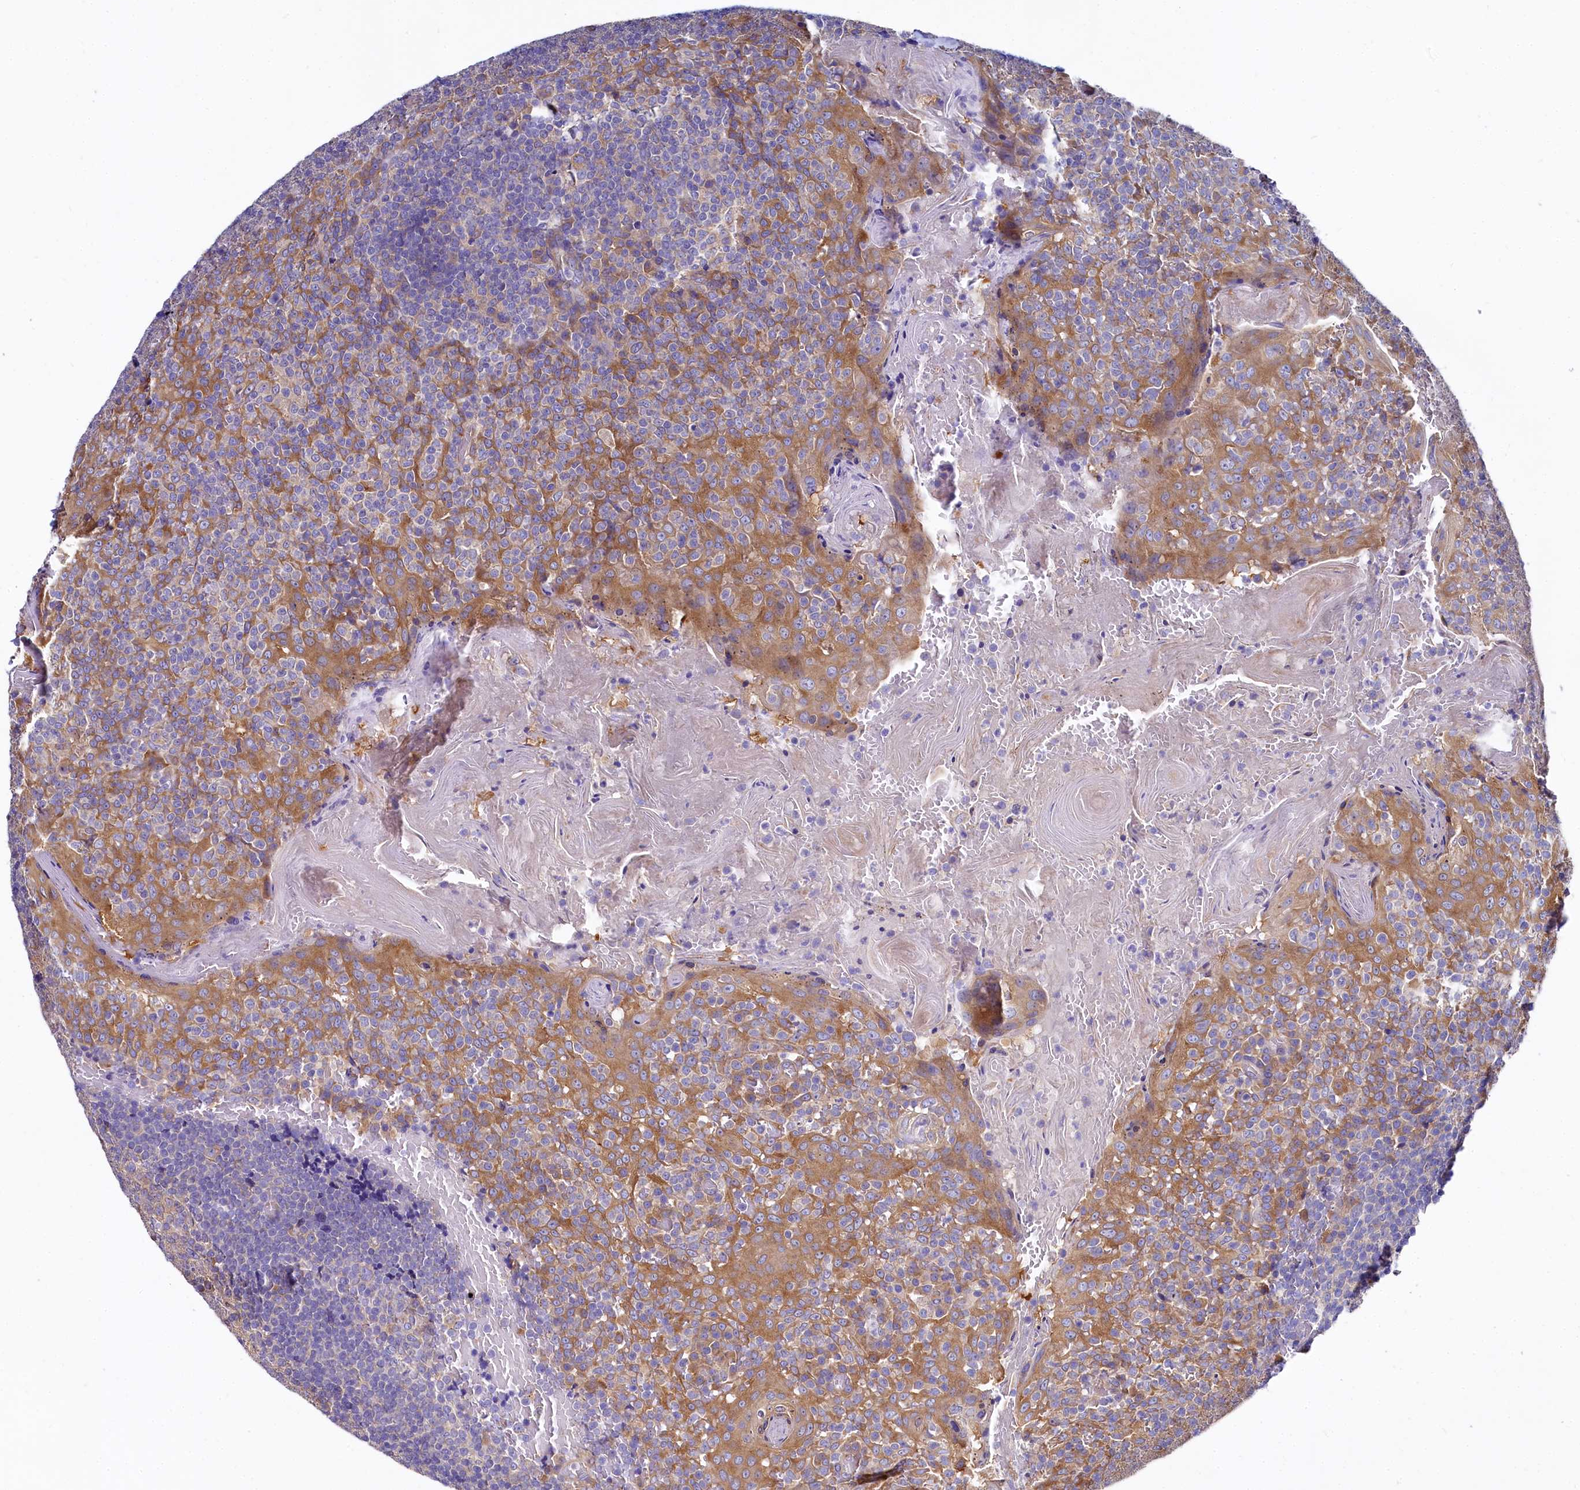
{"staining": {"intensity": "moderate", "quantity": "25%-75%", "location": "cytoplasmic/membranous"}, "tissue": "tonsil", "cell_type": "Germinal center cells", "image_type": "normal", "snomed": [{"axis": "morphology", "description": "Normal tissue, NOS"}, {"axis": "topography", "description": "Tonsil"}], "caption": "Immunohistochemical staining of normal human tonsil displays medium levels of moderate cytoplasmic/membranous expression in approximately 25%-75% of germinal center cells. (DAB IHC with brightfield microscopy, high magnification).", "gene": "QARS1", "patient": {"sex": "female", "age": 19}}